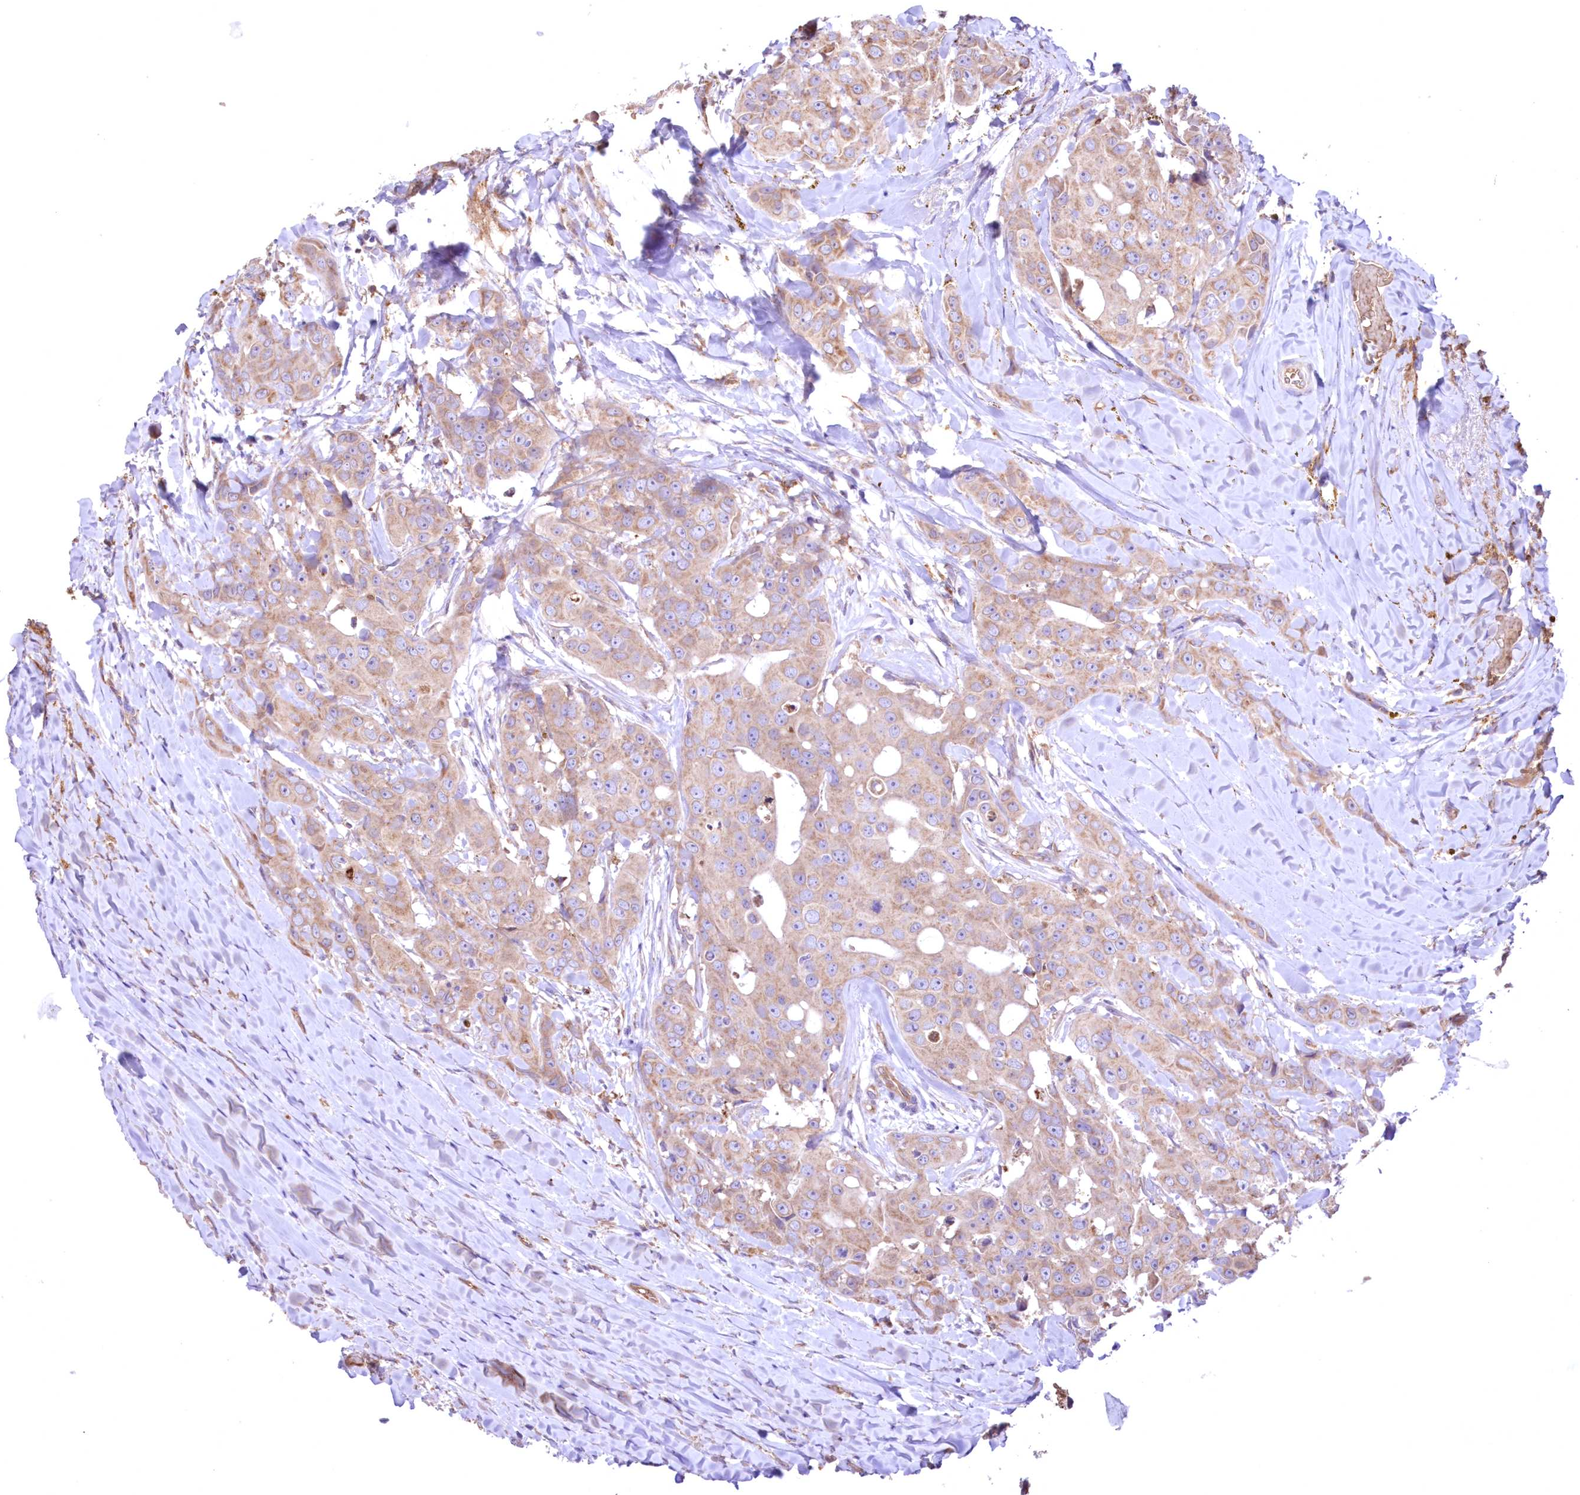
{"staining": {"intensity": "weak", "quantity": ">75%", "location": "cytoplasmic/membranous"}, "tissue": "head and neck cancer", "cell_type": "Tumor cells", "image_type": "cancer", "snomed": [{"axis": "morphology", "description": "Adenocarcinoma, NOS"}, {"axis": "morphology", "description": "Adenocarcinoma, metastatic, NOS"}, {"axis": "topography", "description": "Head-Neck"}], "caption": "This histopathology image displays IHC staining of head and neck metastatic adenocarcinoma, with low weak cytoplasmic/membranous staining in approximately >75% of tumor cells.", "gene": "FCHO2", "patient": {"sex": "male", "age": 75}}